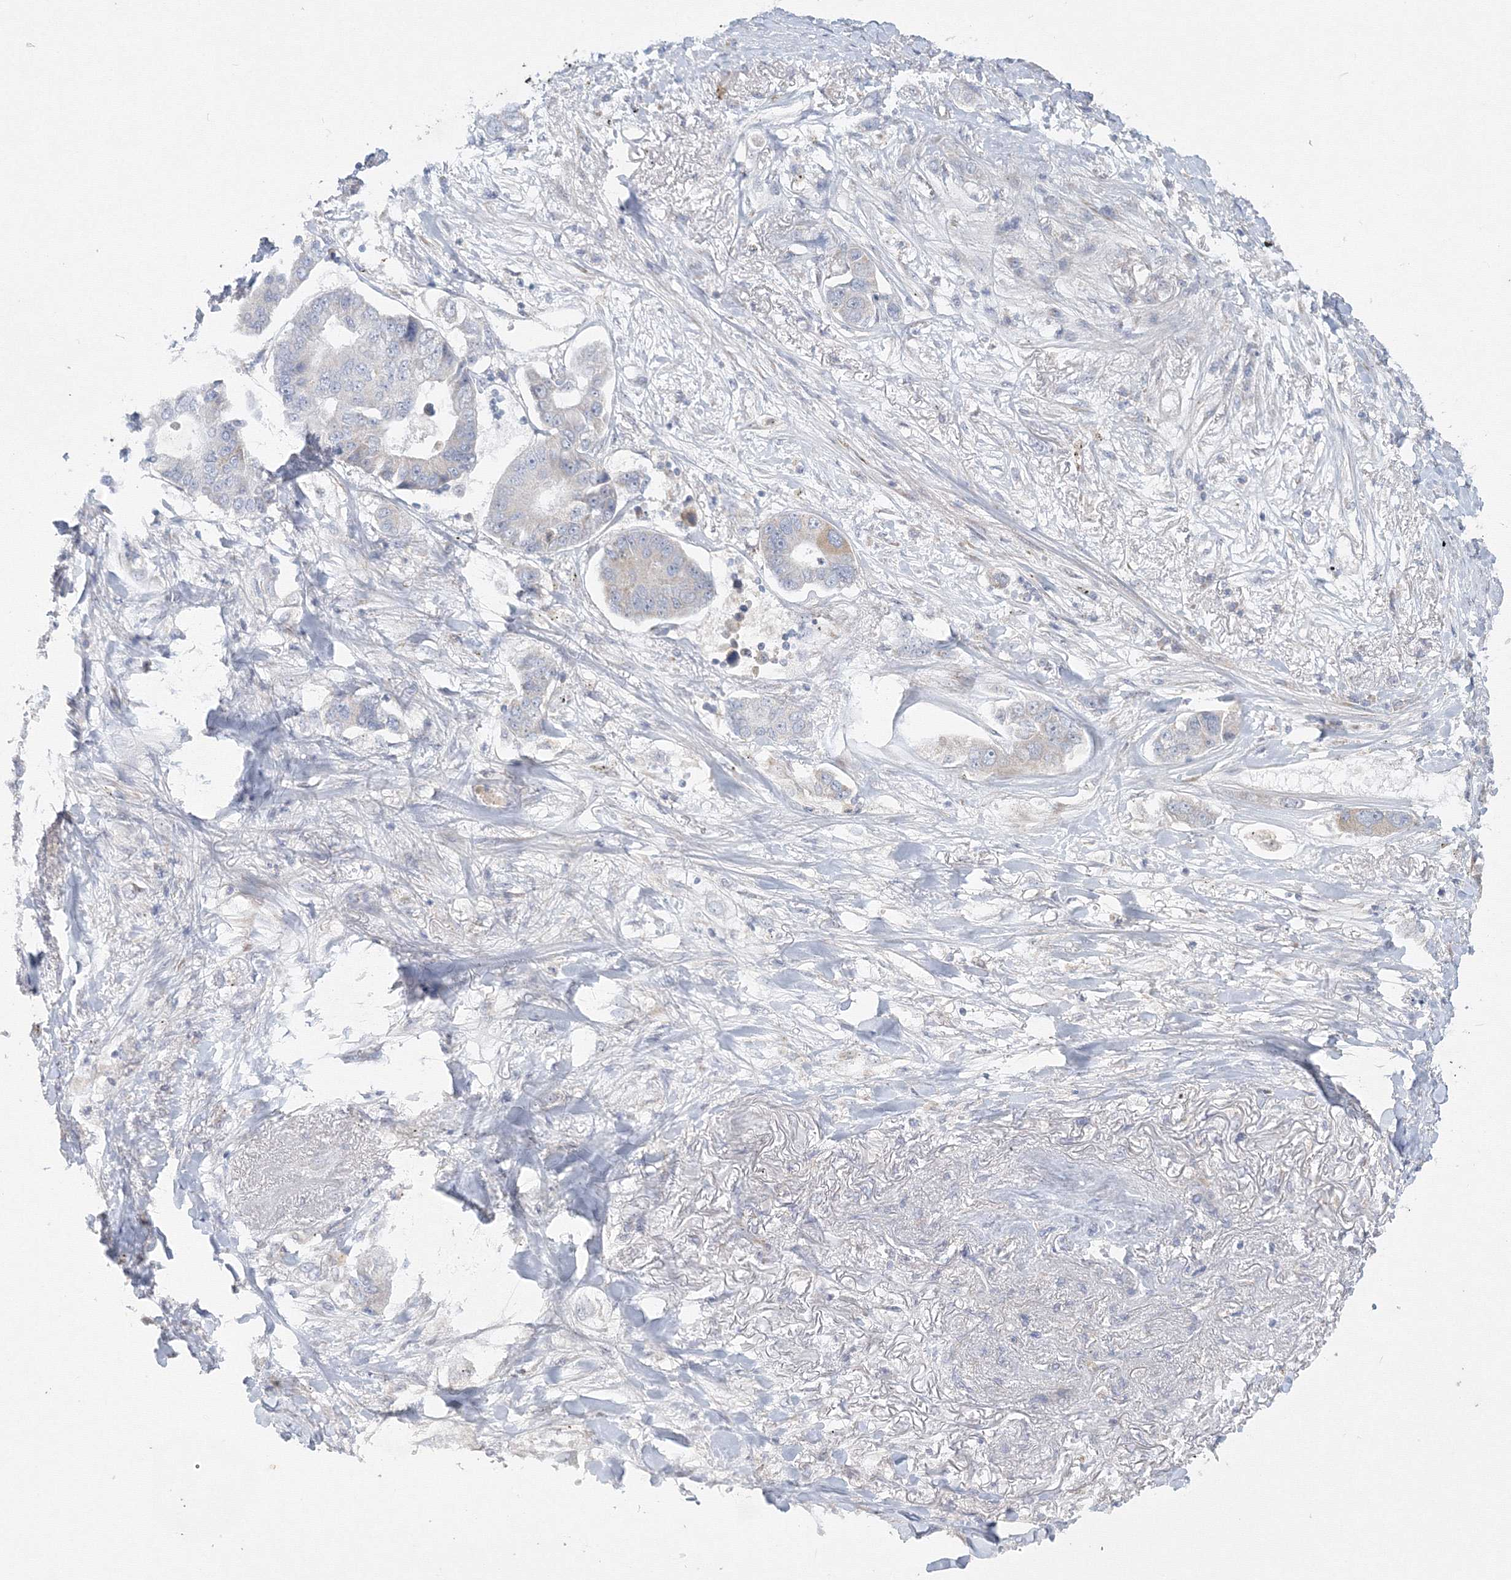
{"staining": {"intensity": "negative", "quantity": "none", "location": "none"}, "tissue": "lung cancer", "cell_type": "Tumor cells", "image_type": "cancer", "snomed": [{"axis": "morphology", "description": "Adenocarcinoma, NOS"}, {"axis": "topography", "description": "Lung"}], "caption": "Photomicrograph shows no significant protein expression in tumor cells of adenocarcinoma (lung).", "gene": "WDR49", "patient": {"sex": "male", "age": 49}}